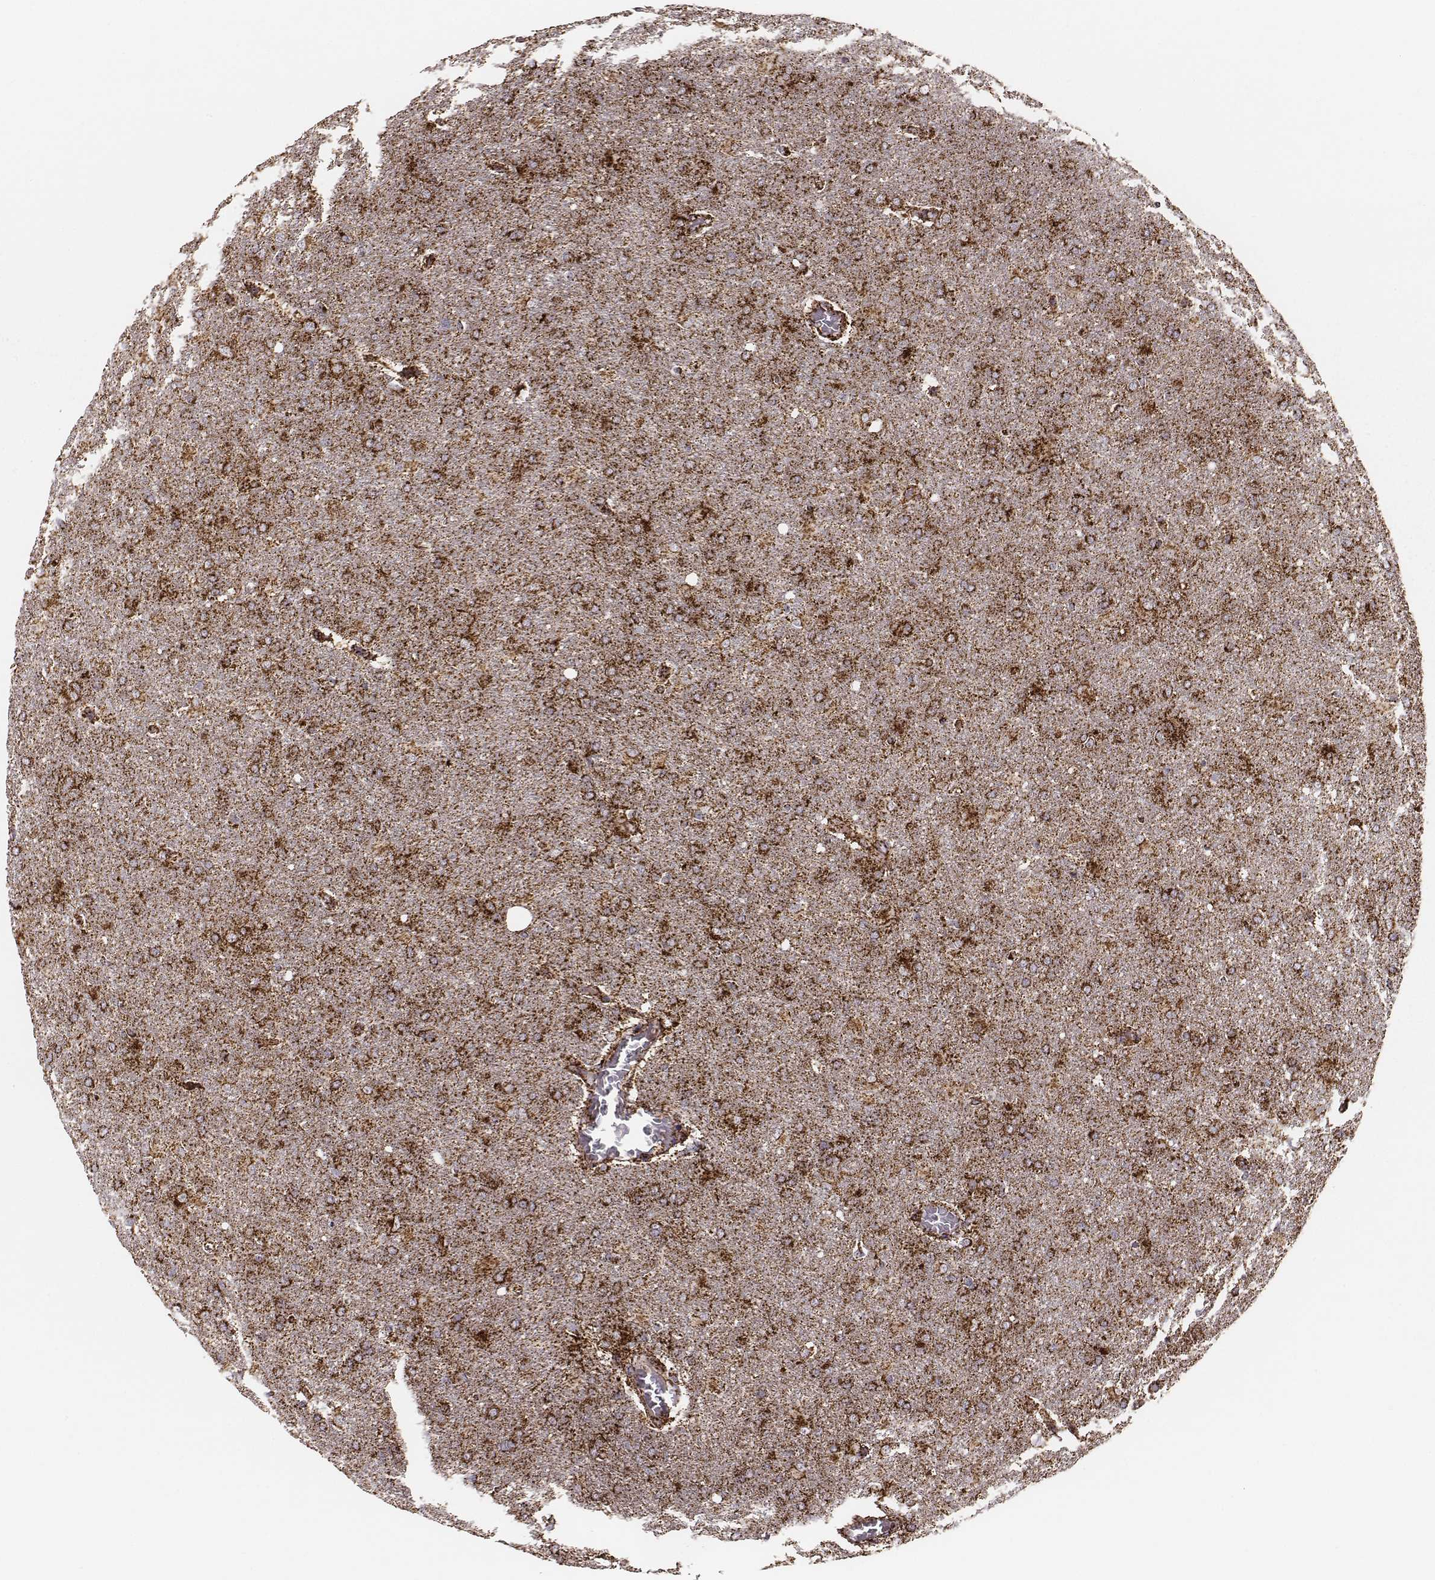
{"staining": {"intensity": "strong", "quantity": ">75%", "location": "cytoplasmic/membranous"}, "tissue": "glioma", "cell_type": "Tumor cells", "image_type": "cancer", "snomed": [{"axis": "morphology", "description": "Glioma, malignant, High grade"}, {"axis": "topography", "description": "Brain"}], "caption": "Protein staining of high-grade glioma (malignant) tissue demonstrates strong cytoplasmic/membranous staining in about >75% of tumor cells.", "gene": "TUFM", "patient": {"sex": "male", "age": 68}}